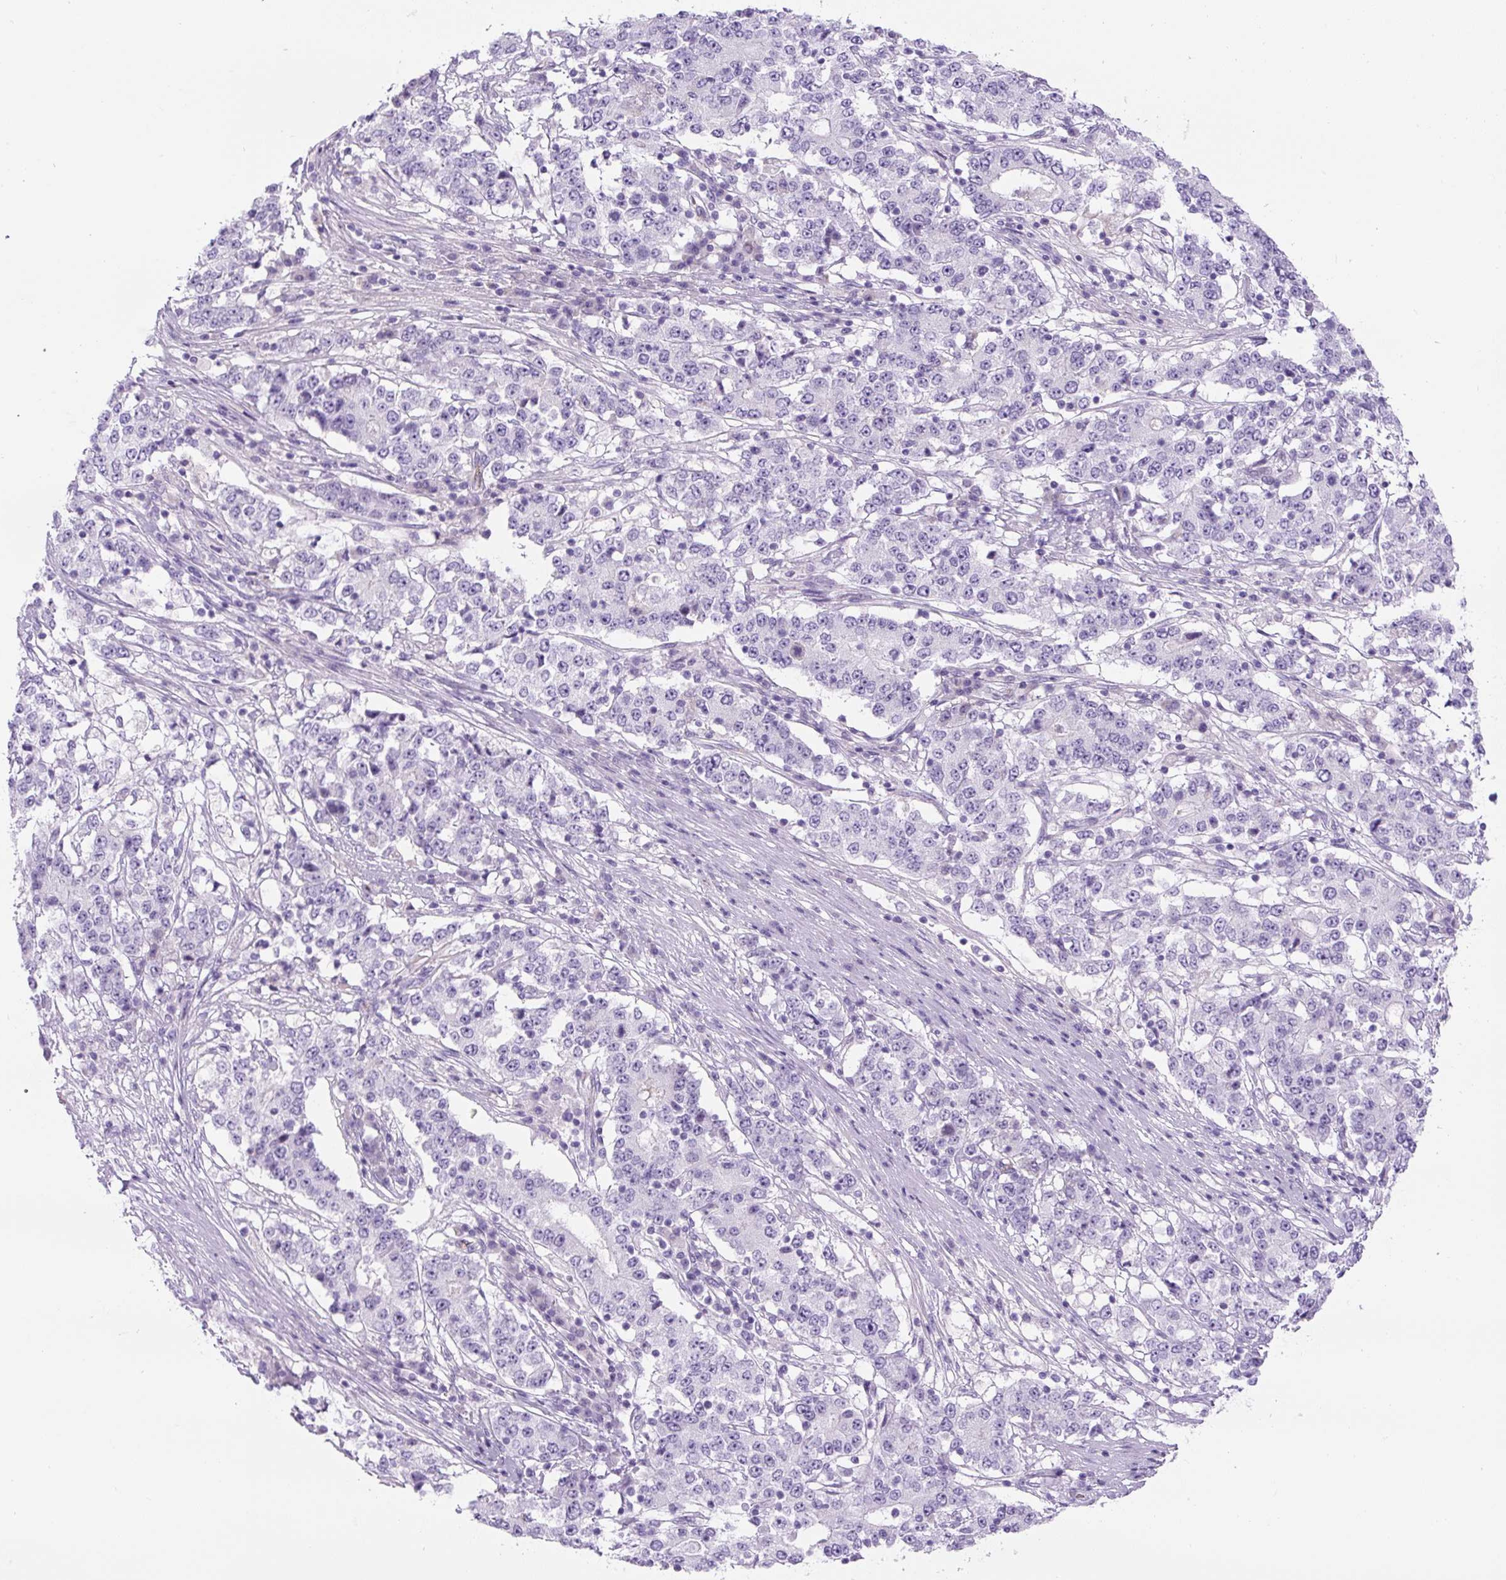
{"staining": {"intensity": "negative", "quantity": "none", "location": "none"}, "tissue": "stomach cancer", "cell_type": "Tumor cells", "image_type": "cancer", "snomed": [{"axis": "morphology", "description": "Adenocarcinoma, NOS"}, {"axis": "topography", "description": "Stomach"}], "caption": "This is a histopathology image of immunohistochemistry staining of adenocarcinoma (stomach), which shows no positivity in tumor cells.", "gene": "RSPO4", "patient": {"sex": "male", "age": 59}}